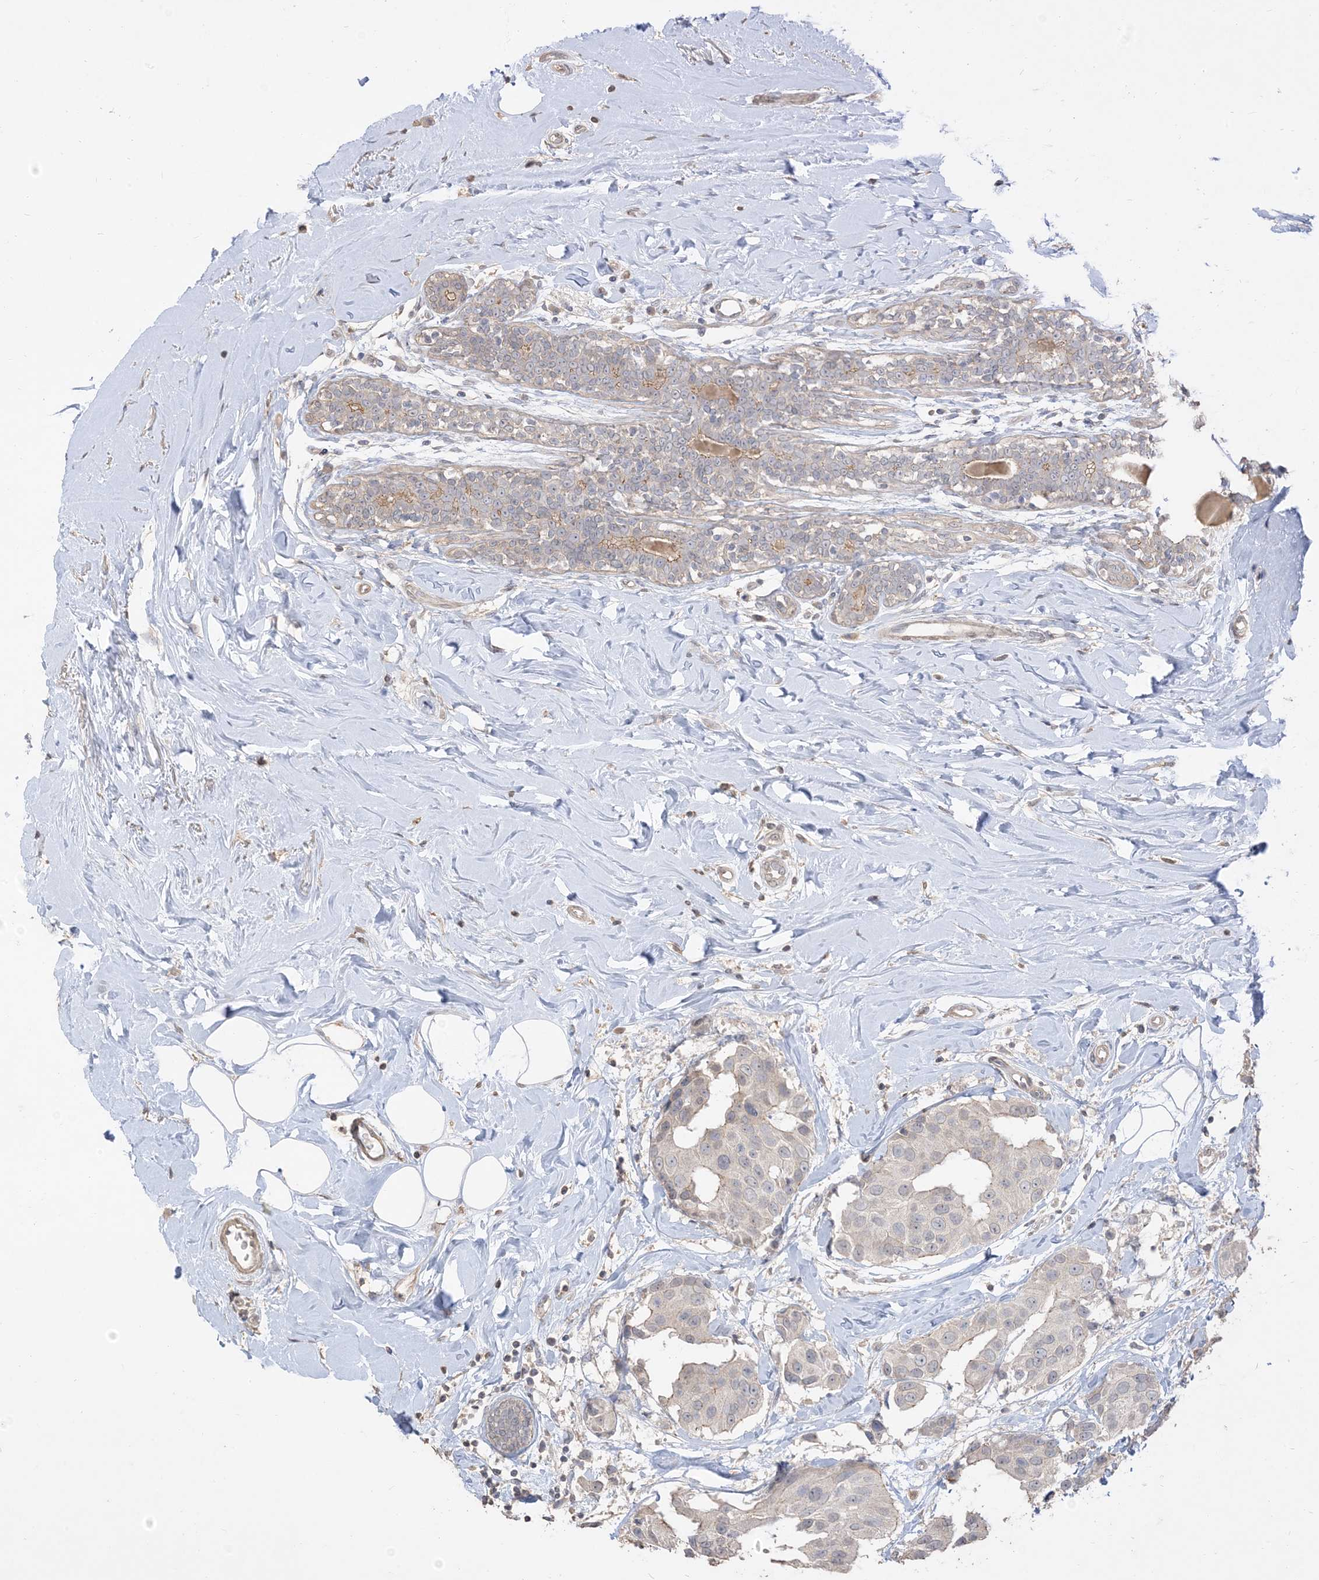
{"staining": {"intensity": "negative", "quantity": "none", "location": "none"}, "tissue": "breast cancer", "cell_type": "Tumor cells", "image_type": "cancer", "snomed": [{"axis": "morphology", "description": "Normal tissue, NOS"}, {"axis": "morphology", "description": "Duct carcinoma"}, {"axis": "topography", "description": "Breast"}], "caption": "Immunohistochemistry (IHC) of human intraductal carcinoma (breast) shows no expression in tumor cells. Brightfield microscopy of immunohistochemistry stained with DAB (brown) and hematoxylin (blue), captured at high magnification.", "gene": "RNF175", "patient": {"sex": "female", "age": 39}}